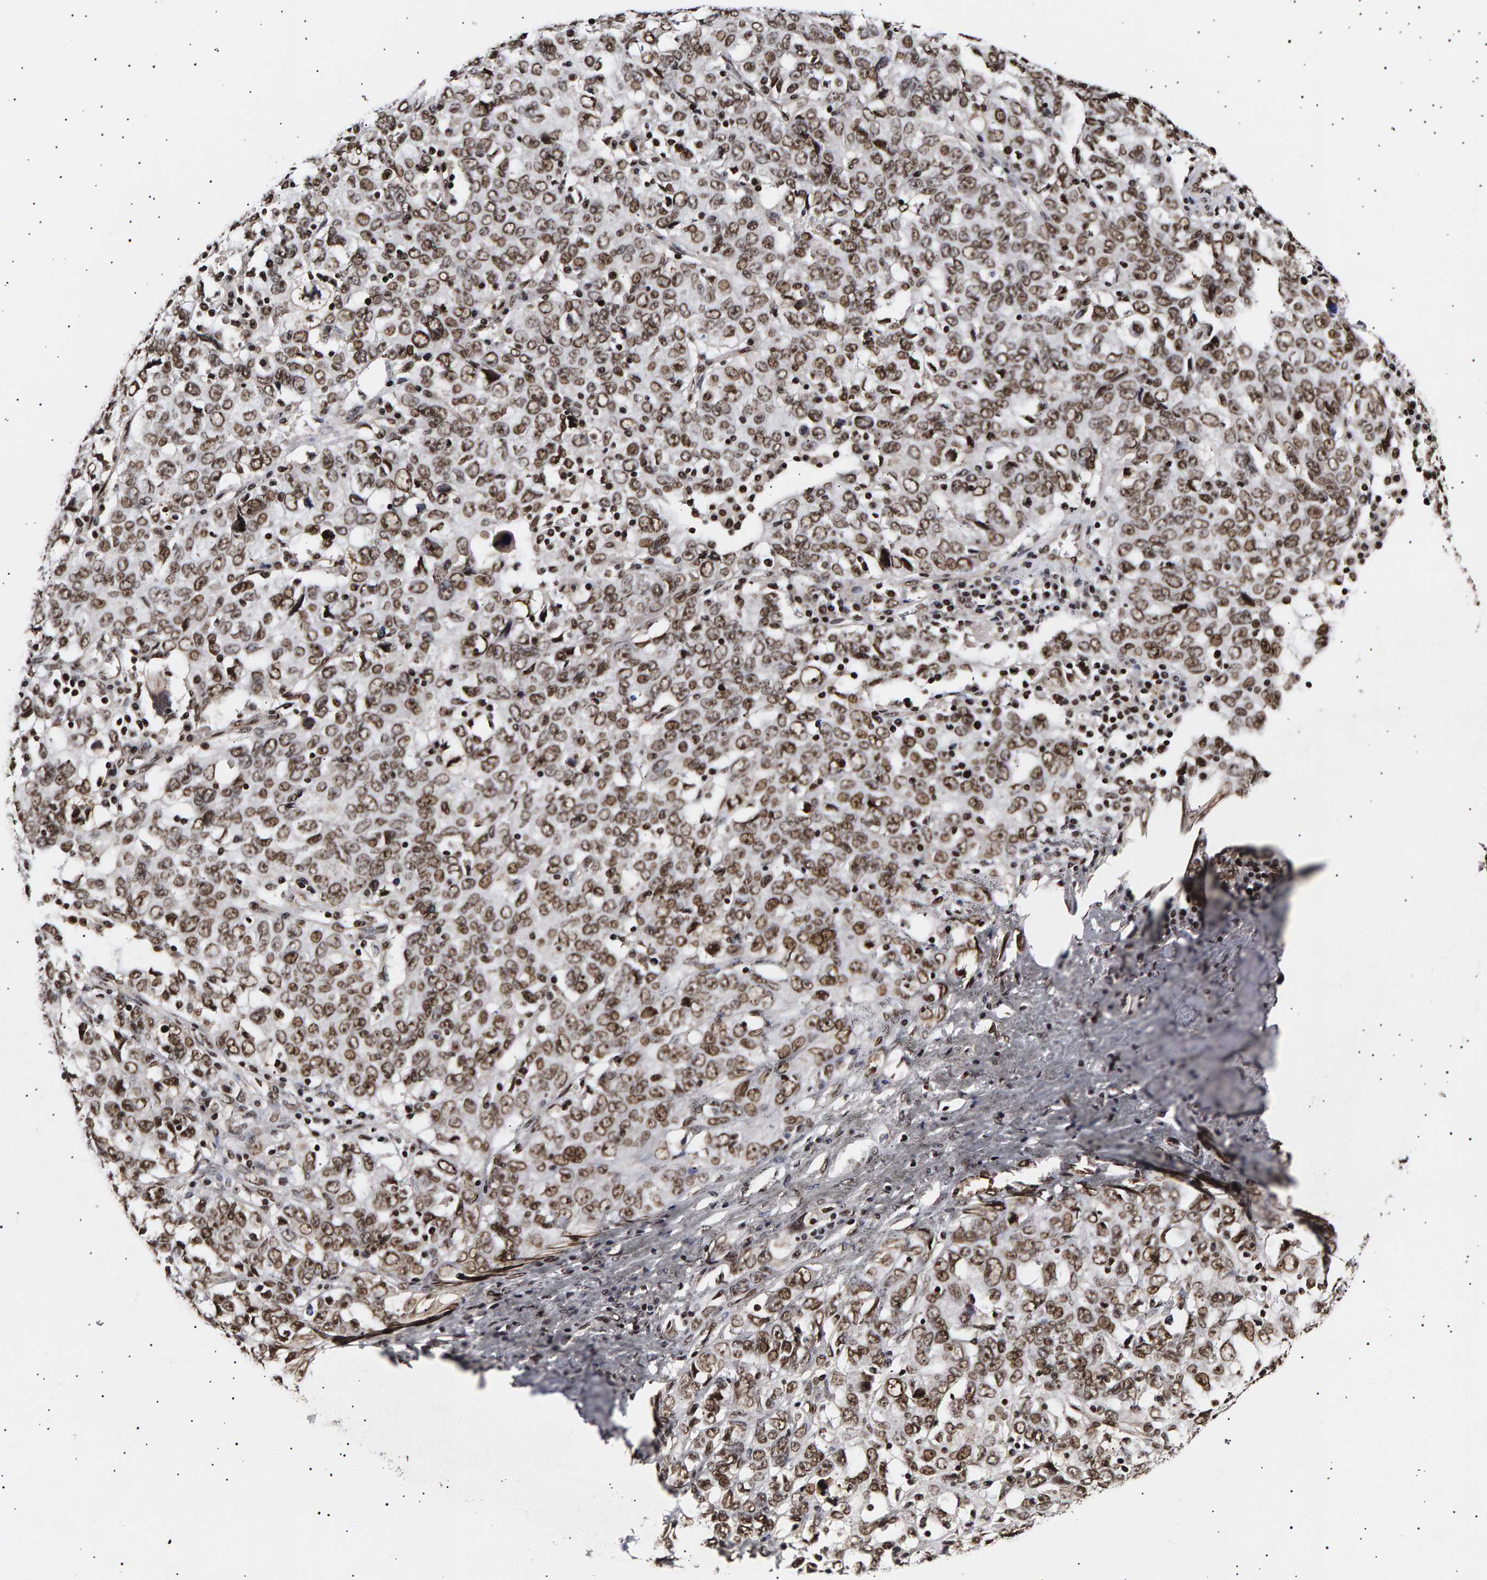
{"staining": {"intensity": "moderate", "quantity": ">75%", "location": "nuclear"}, "tissue": "ovarian cancer", "cell_type": "Tumor cells", "image_type": "cancer", "snomed": [{"axis": "morphology", "description": "Carcinoma, endometroid"}, {"axis": "topography", "description": "Ovary"}], "caption": "Moderate nuclear expression is present in approximately >75% of tumor cells in endometroid carcinoma (ovarian). The protein is stained brown, and the nuclei are stained in blue (DAB IHC with brightfield microscopy, high magnification).", "gene": "ANKRD40", "patient": {"sex": "female", "age": 62}}